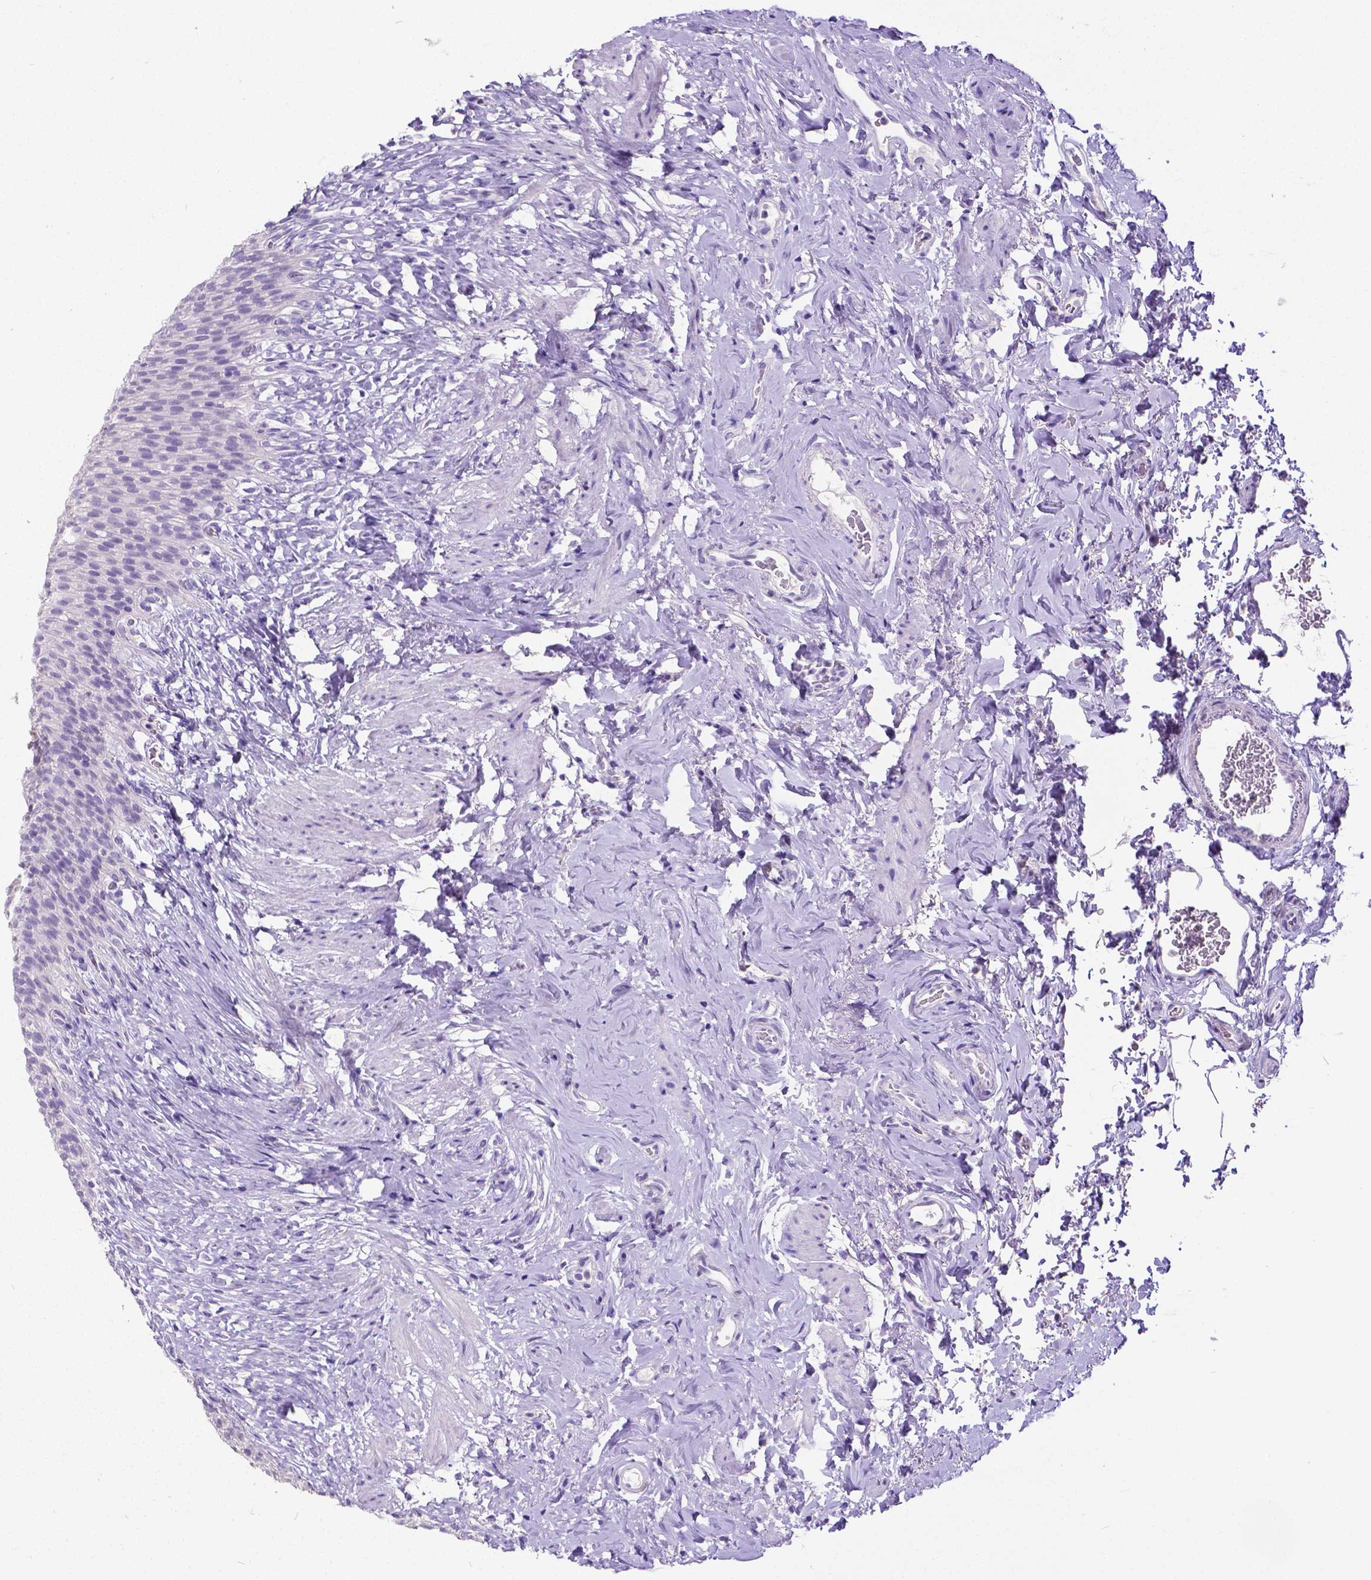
{"staining": {"intensity": "negative", "quantity": "none", "location": "none"}, "tissue": "urinary bladder", "cell_type": "Urothelial cells", "image_type": "normal", "snomed": [{"axis": "morphology", "description": "Normal tissue, NOS"}, {"axis": "topography", "description": "Urinary bladder"}, {"axis": "topography", "description": "Prostate"}], "caption": "The immunohistochemistry (IHC) micrograph has no significant staining in urothelial cells of urinary bladder. (DAB immunohistochemistry visualized using brightfield microscopy, high magnification).", "gene": "SATB2", "patient": {"sex": "male", "age": 76}}